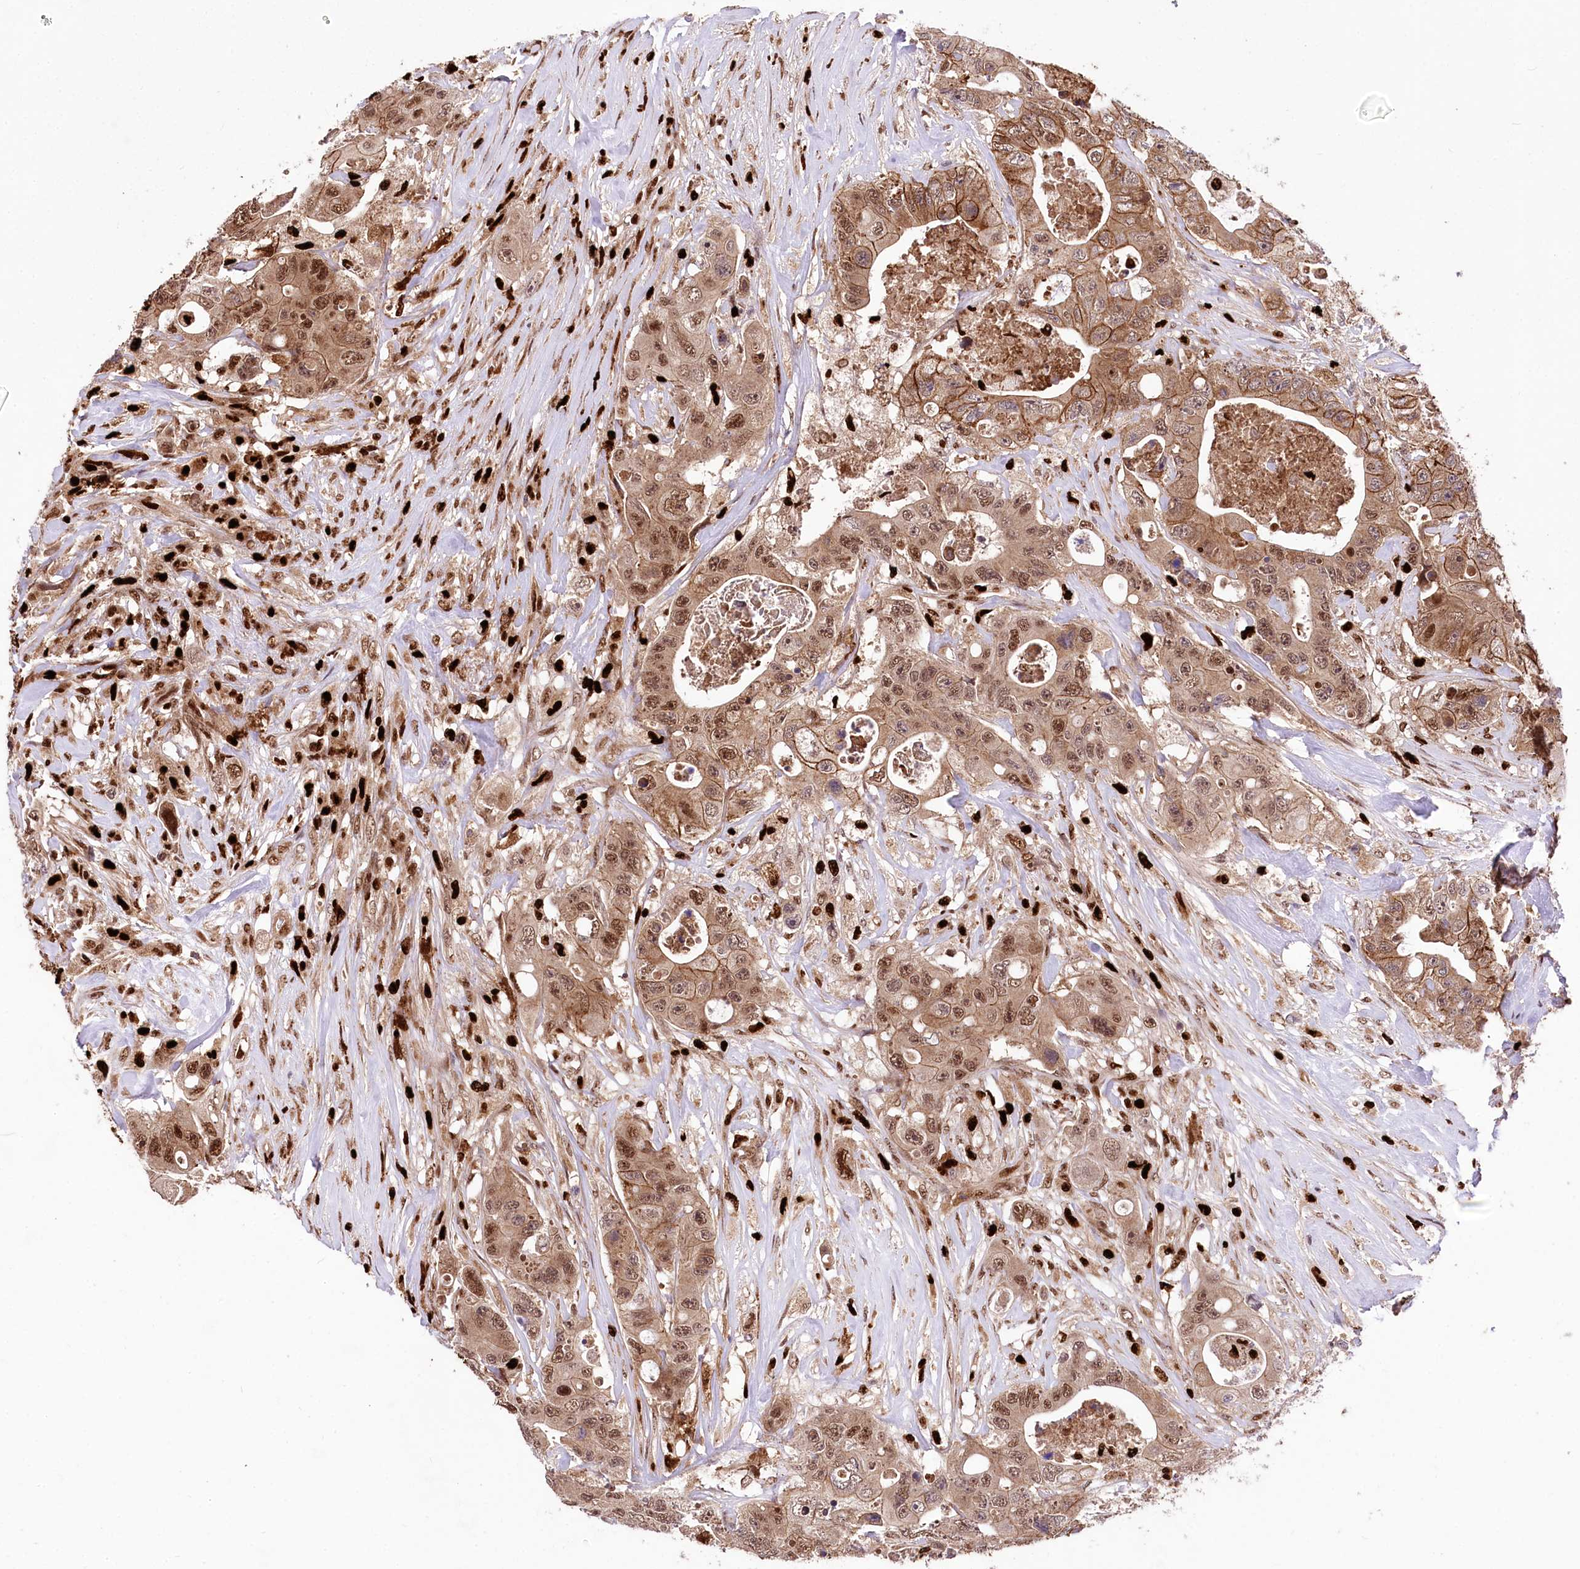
{"staining": {"intensity": "moderate", "quantity": ">75%", "location": "cytoplasmic/membranous,nuclear"}, "tissue": "colorectal cancer", "cell_type": "Tumor cells", "image_type": "cancer", "snomed": [{"axis": "morphology", "description": "Adenocarcinoma, NOS"}, {"axis": "topography", "description": "Colon"}], "caption": "High-magnification brightfield microscopy of adenocarcinoma (colorectal) stained with DAB (brown) and counterstained with hematoxylin (blue). tumor cells exhibit moderate cytoplasmic/membranous and nuclear staining is appreciated in about>75% of cells. (DAB = brown stain, brightfield microscopy at high magnification).", "gene": "FIGN", "patient": {"sex": "female", "age": 46}}